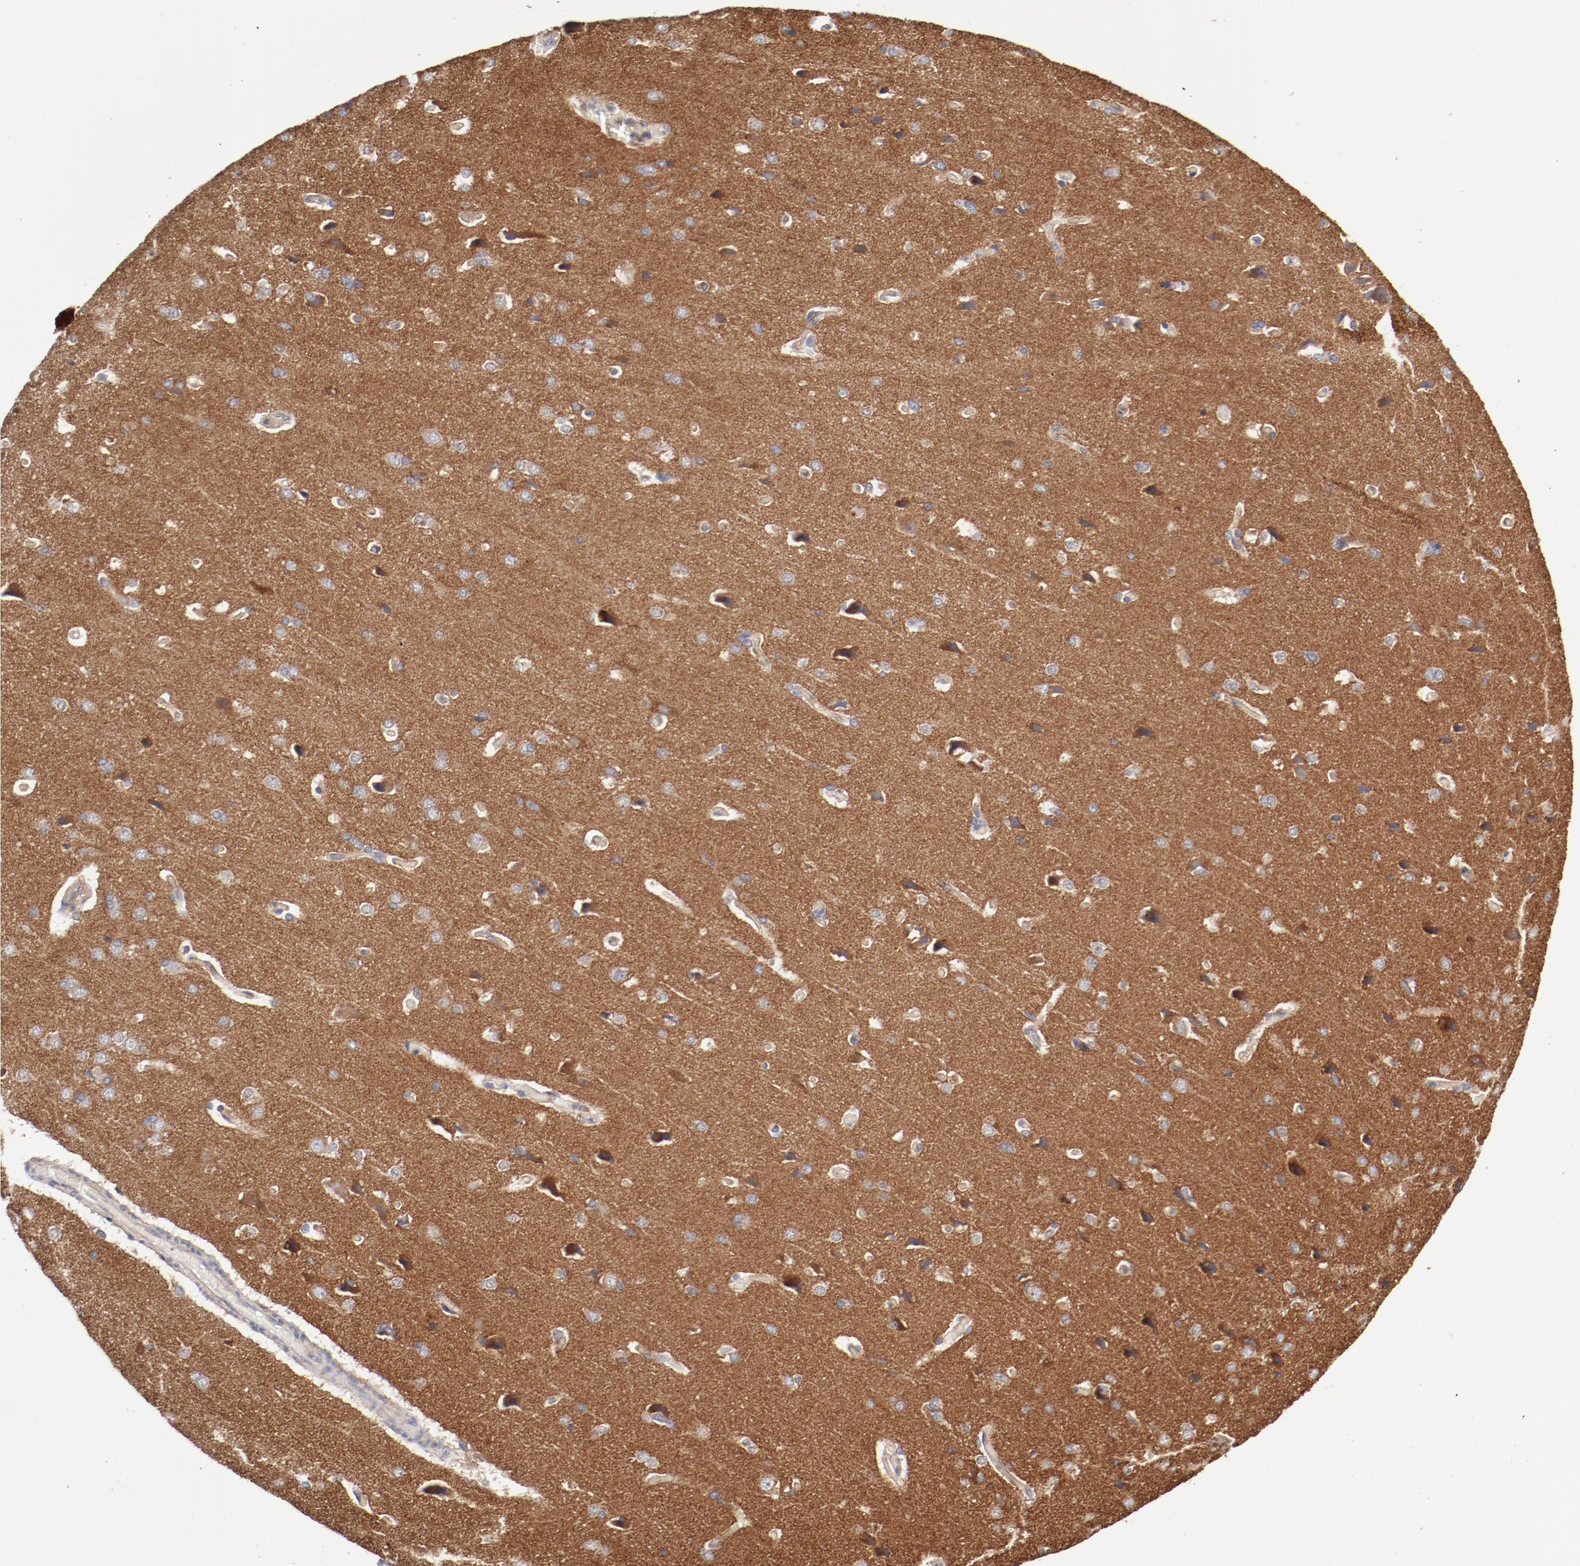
{"staining": {"intensity": "negative", "quantity": "none", "location": "none"}, "tissue": "cerebral cortex", "cell_type": "Endothelial cells", "image_type": "normal", "snomed": [{"axis": "morphology", "description": "Normal tissue, NOS"}, {"axis": "topography", "description": "Cerebral cortex"}], "caption": "Immunohistochemistry (IHC) photomicrograph of unremarkable cerebral cortex: cerebral cortex stained with DAB exhibits no significant protein expression in endothelial cells.", "gene": "AP2A1", "patient": {"sex": "male", "age": 62}}